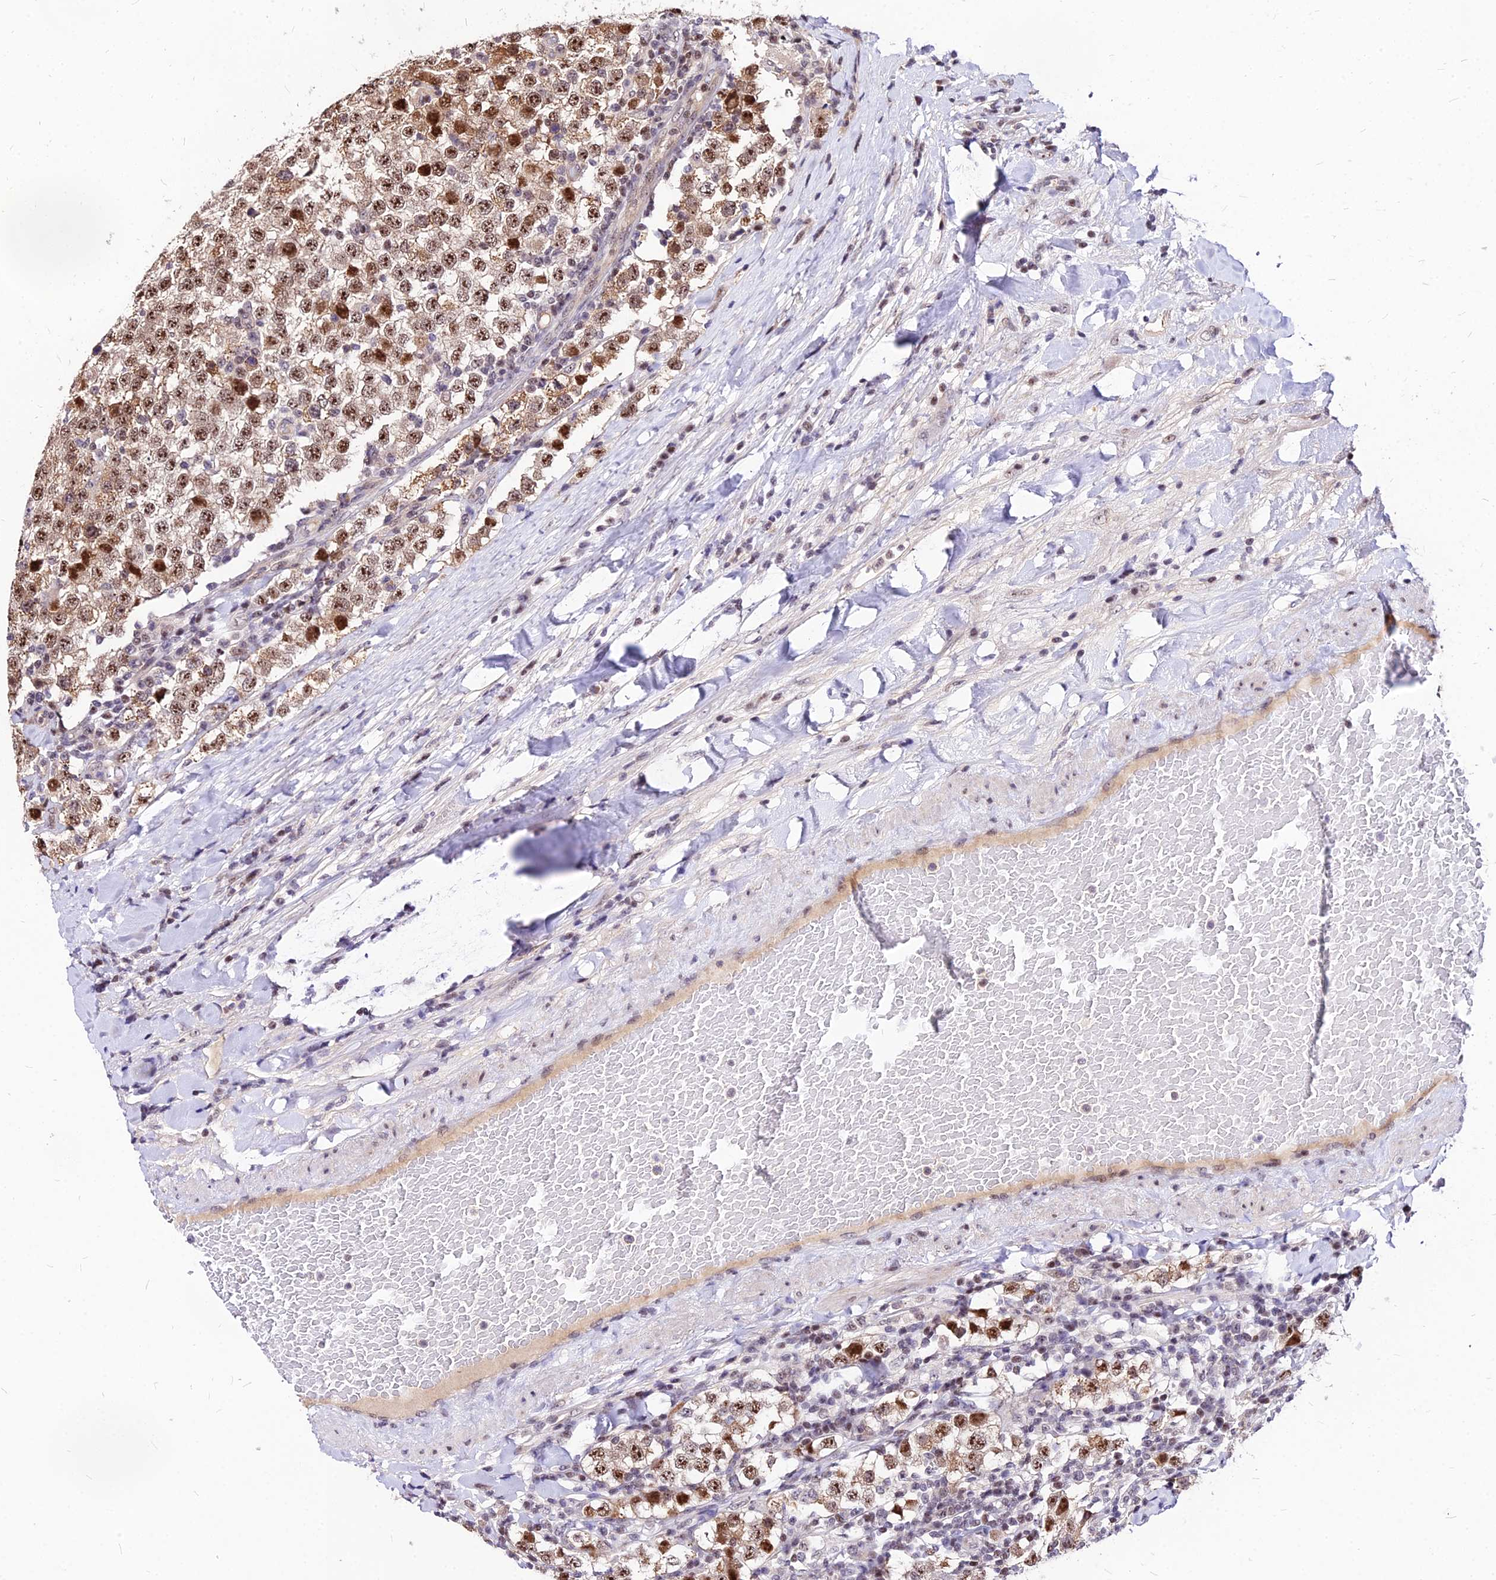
{"staining": {"intensity": "moderate", "quantity": ">75%", "location": "cytoplasmic/membranous,nuclear"}, "tissue": "testis cancer", "cell_type": "Tumor cells", "image_type": "cancer", "snomed": [{"axis": "morphology", "description": "Seminoma, NOS"}, {"axis": "topography", "description": "Testis"}], "caption": "Human testis cancer (seminoma) stained with a brown dye reveals moderate cytoplasmic/membranous and nuclear positive expression in approximately >75% of tumor cells.", "gene": "DDX55", "patient": {"sex": "male", "age": 34}}